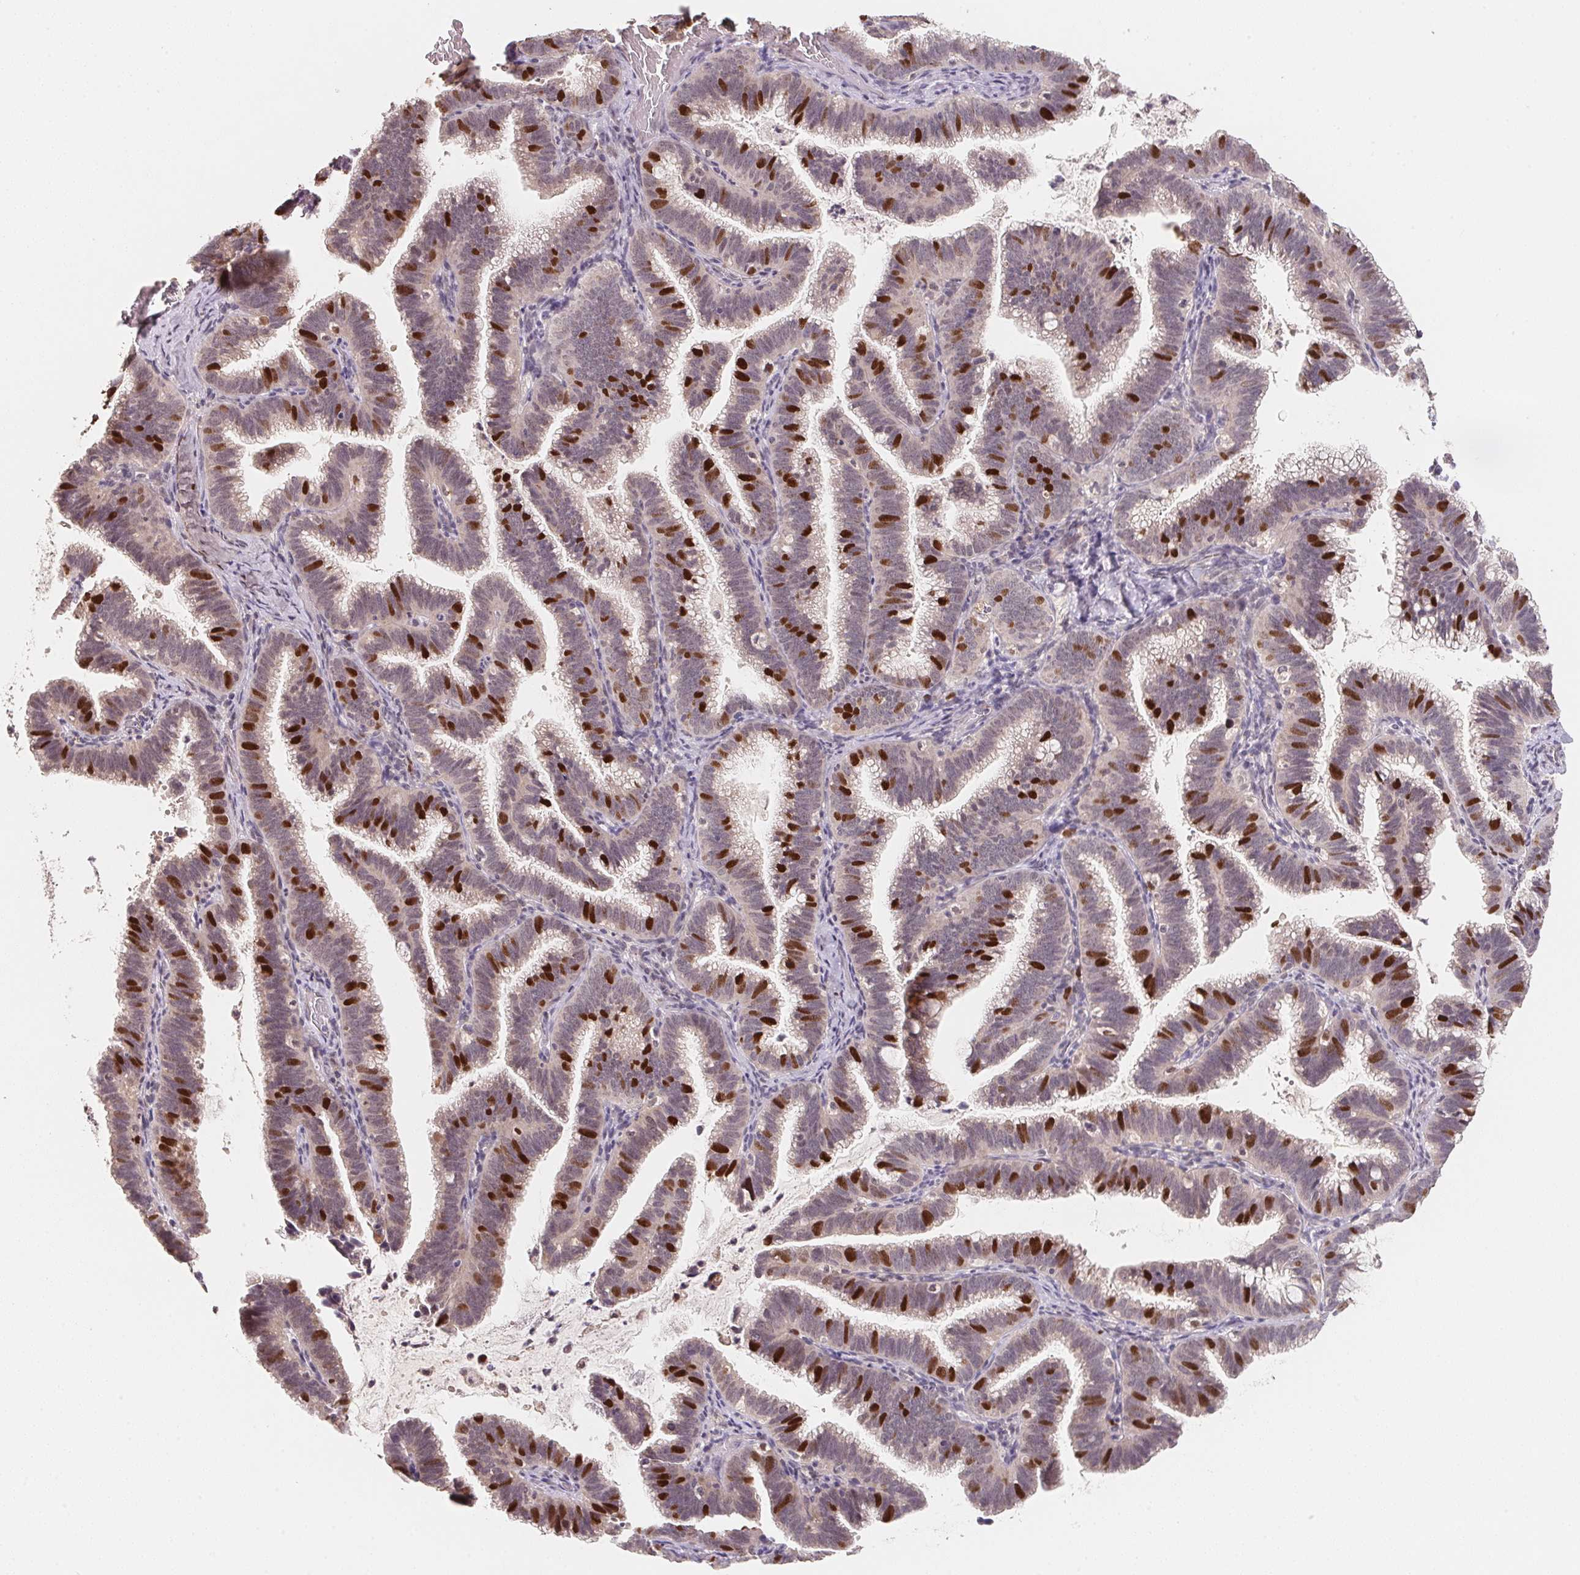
{"staining": {"intensity": "strong", "quantity": "25%-75%", "location": "nuclear"}, "tissue": "cervical cancer", "cell_type": "Tumor cells", "image_type": "cancer", "snomed": [{"axis": "morphology", "description": "Adenocarcinoma, NOS"}, {"axis": "topography", "description": "Cervix"}], "caption": "There is high levels of strong nuclear positivity in tumor cells of cervical adenocarcinoma, as demonstrated by immunohistochemical staining (brown color).", "gene": "KIFC1", "patient": {"sex": "female", "age": 61}}